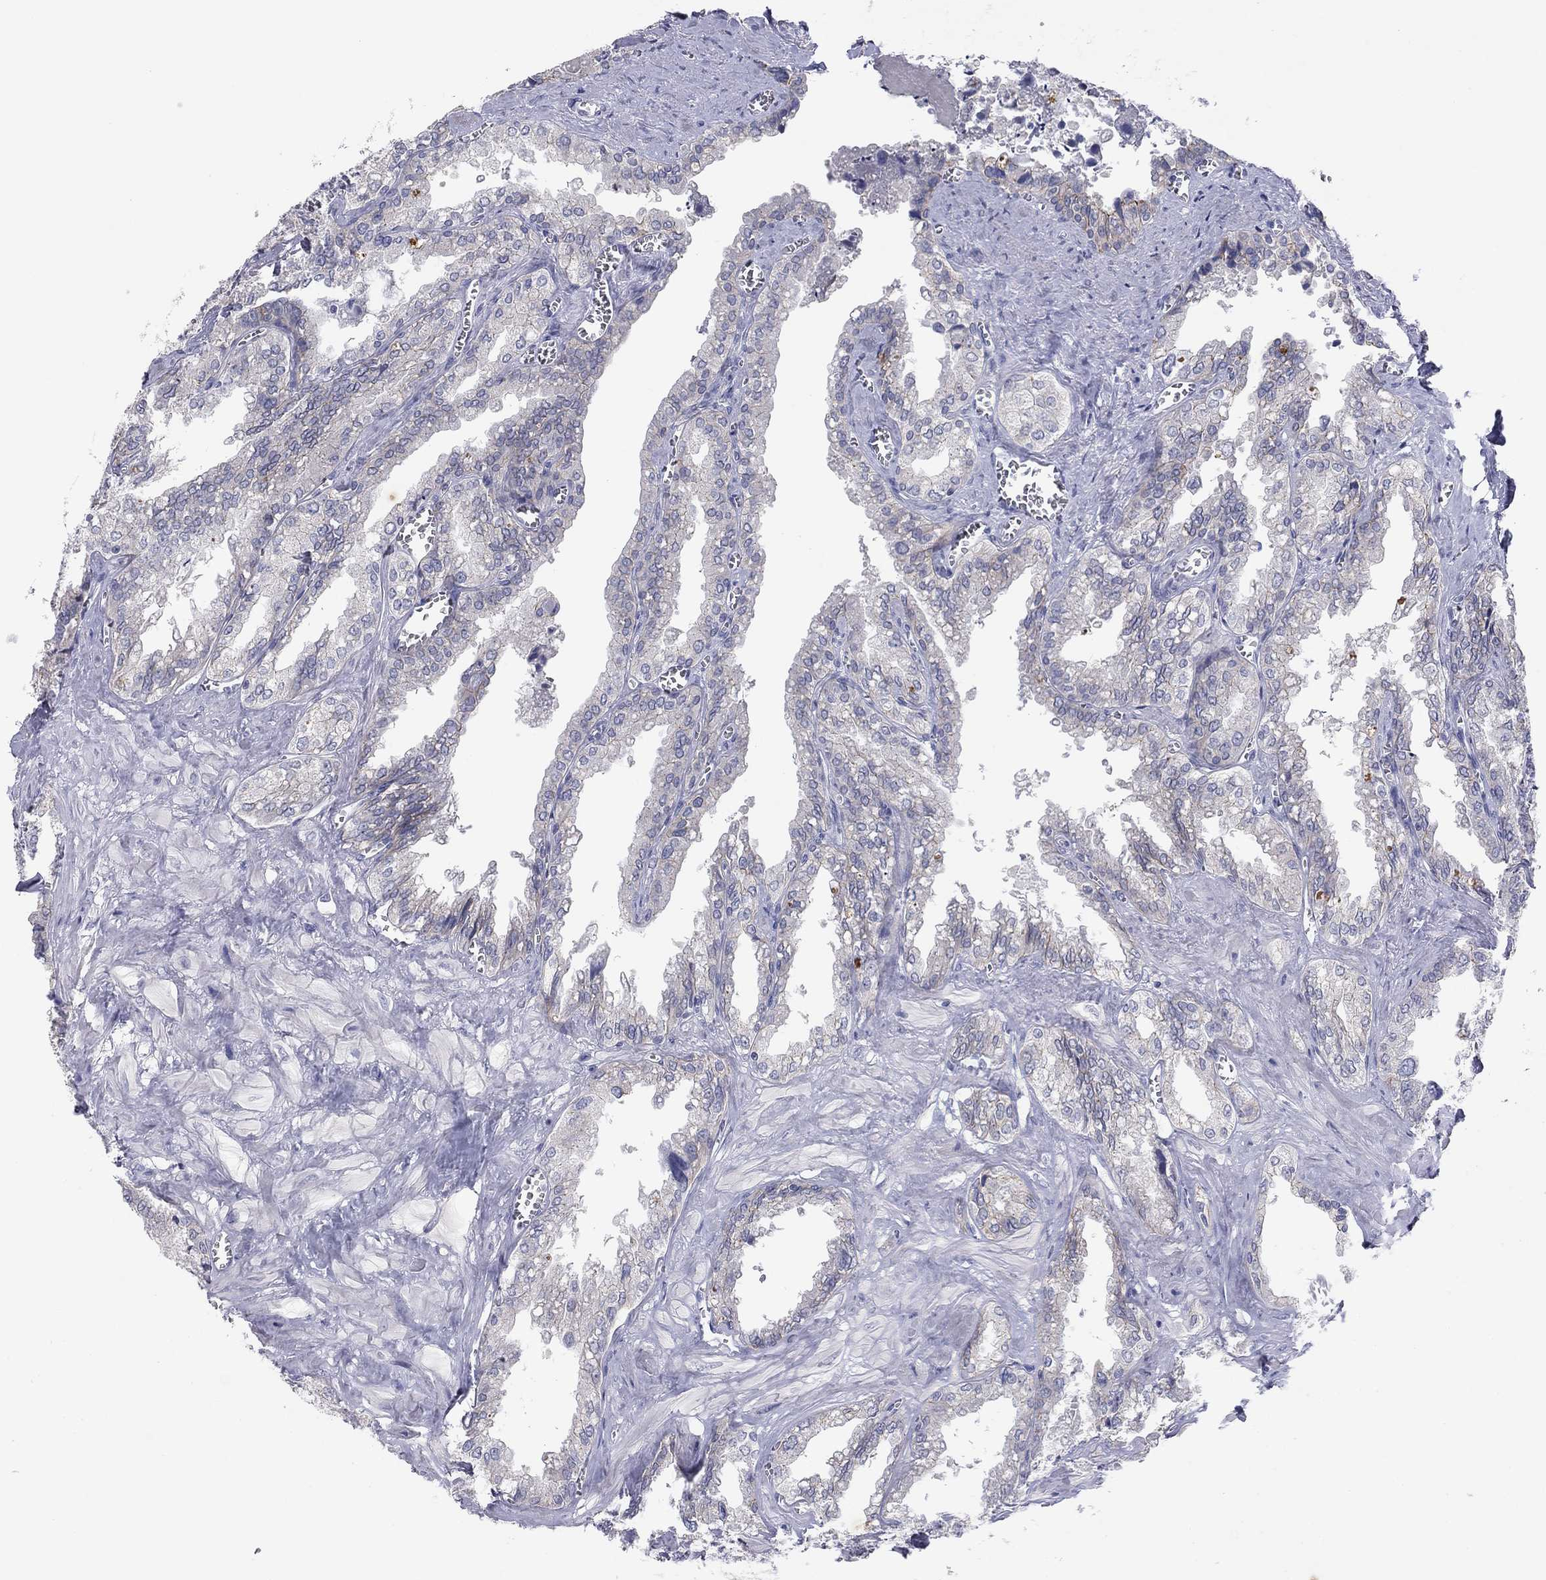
{"staining": {"intensity": "negative", "quantity": "none", "location": "none"}, "tissue": "seminal vesicle", "cell_type": "Glandular cells", "image_type": "normal", "snomed": [{"axis": "morphology", "description": "Normal tissue, NOS"}, {"axis": "topography", "description": "Seminal veicle"}], "caption": "This image is of normal seminal vesicle stained with IHC to label a protein in brown with the nuclei are counter-stained blue. There is no expression in glandular cells. (Brightfield microscopy of DAB (3,3'-diaminobenzidine) immunohistochemistry (IHC) at high magnification).", "gene": "CNTNAP4", "patient": {"sex": "male", "age": 67}}